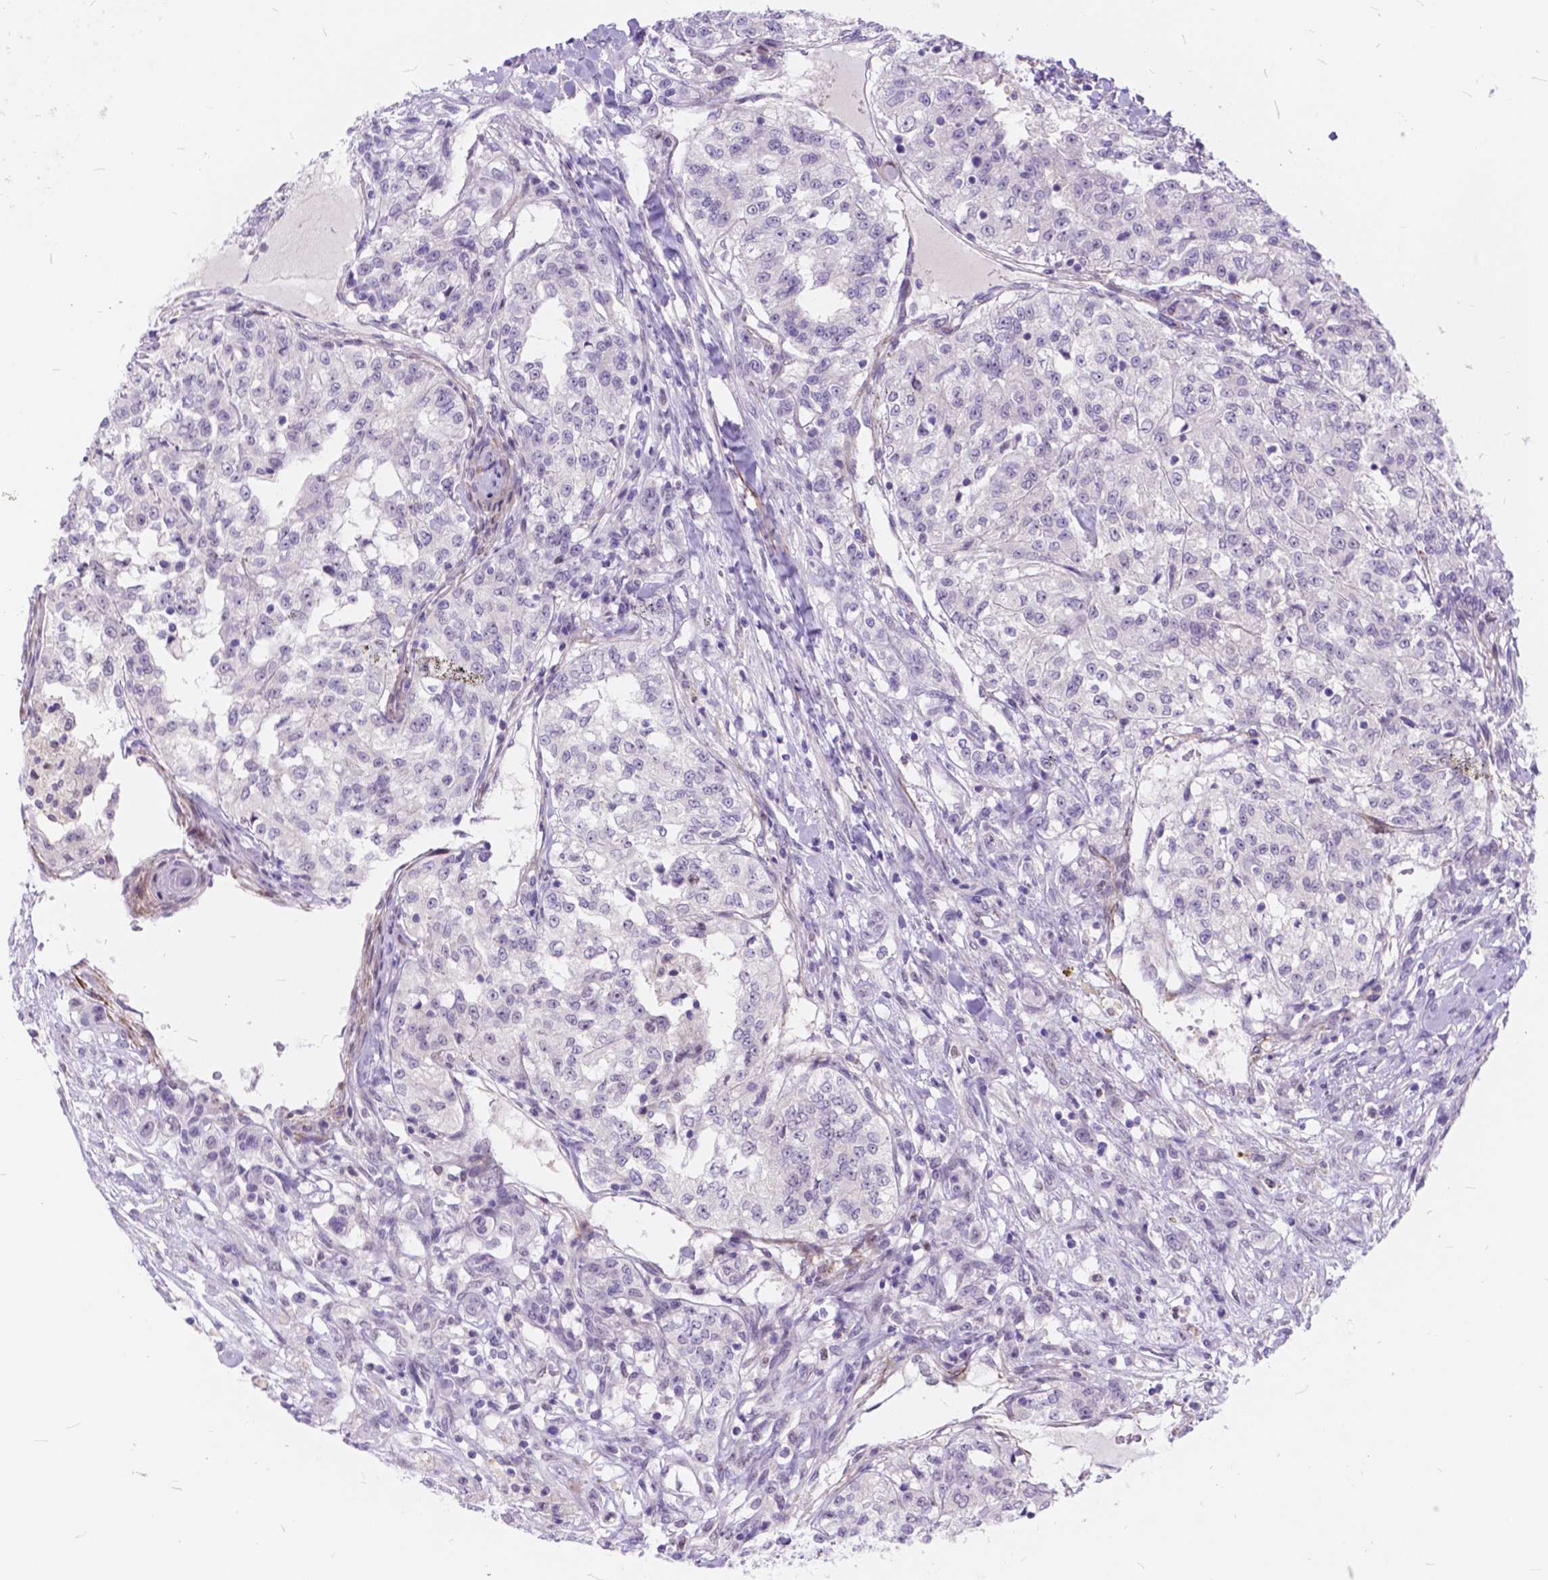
{"staining": {"intensity": "negative", "quantity": "none", "location": "none"}, "tissue": "renal cancer", "cell_type": "Tumor cells", "image_type": "cancer", "snomed": [{"axis": "morphology", "description": "Adenocarcinoma, NOS"}, {"axis": "topography", "description": "Kidney"}], "caption": "This histopathology image is of renal cancer stained with IHC to label a protein in brown with the nuclei are counter-stained blue. There is no staining in tumor cells.", "gene": "MAN2C1", "patient": {"sex": "female", "age": 63}}